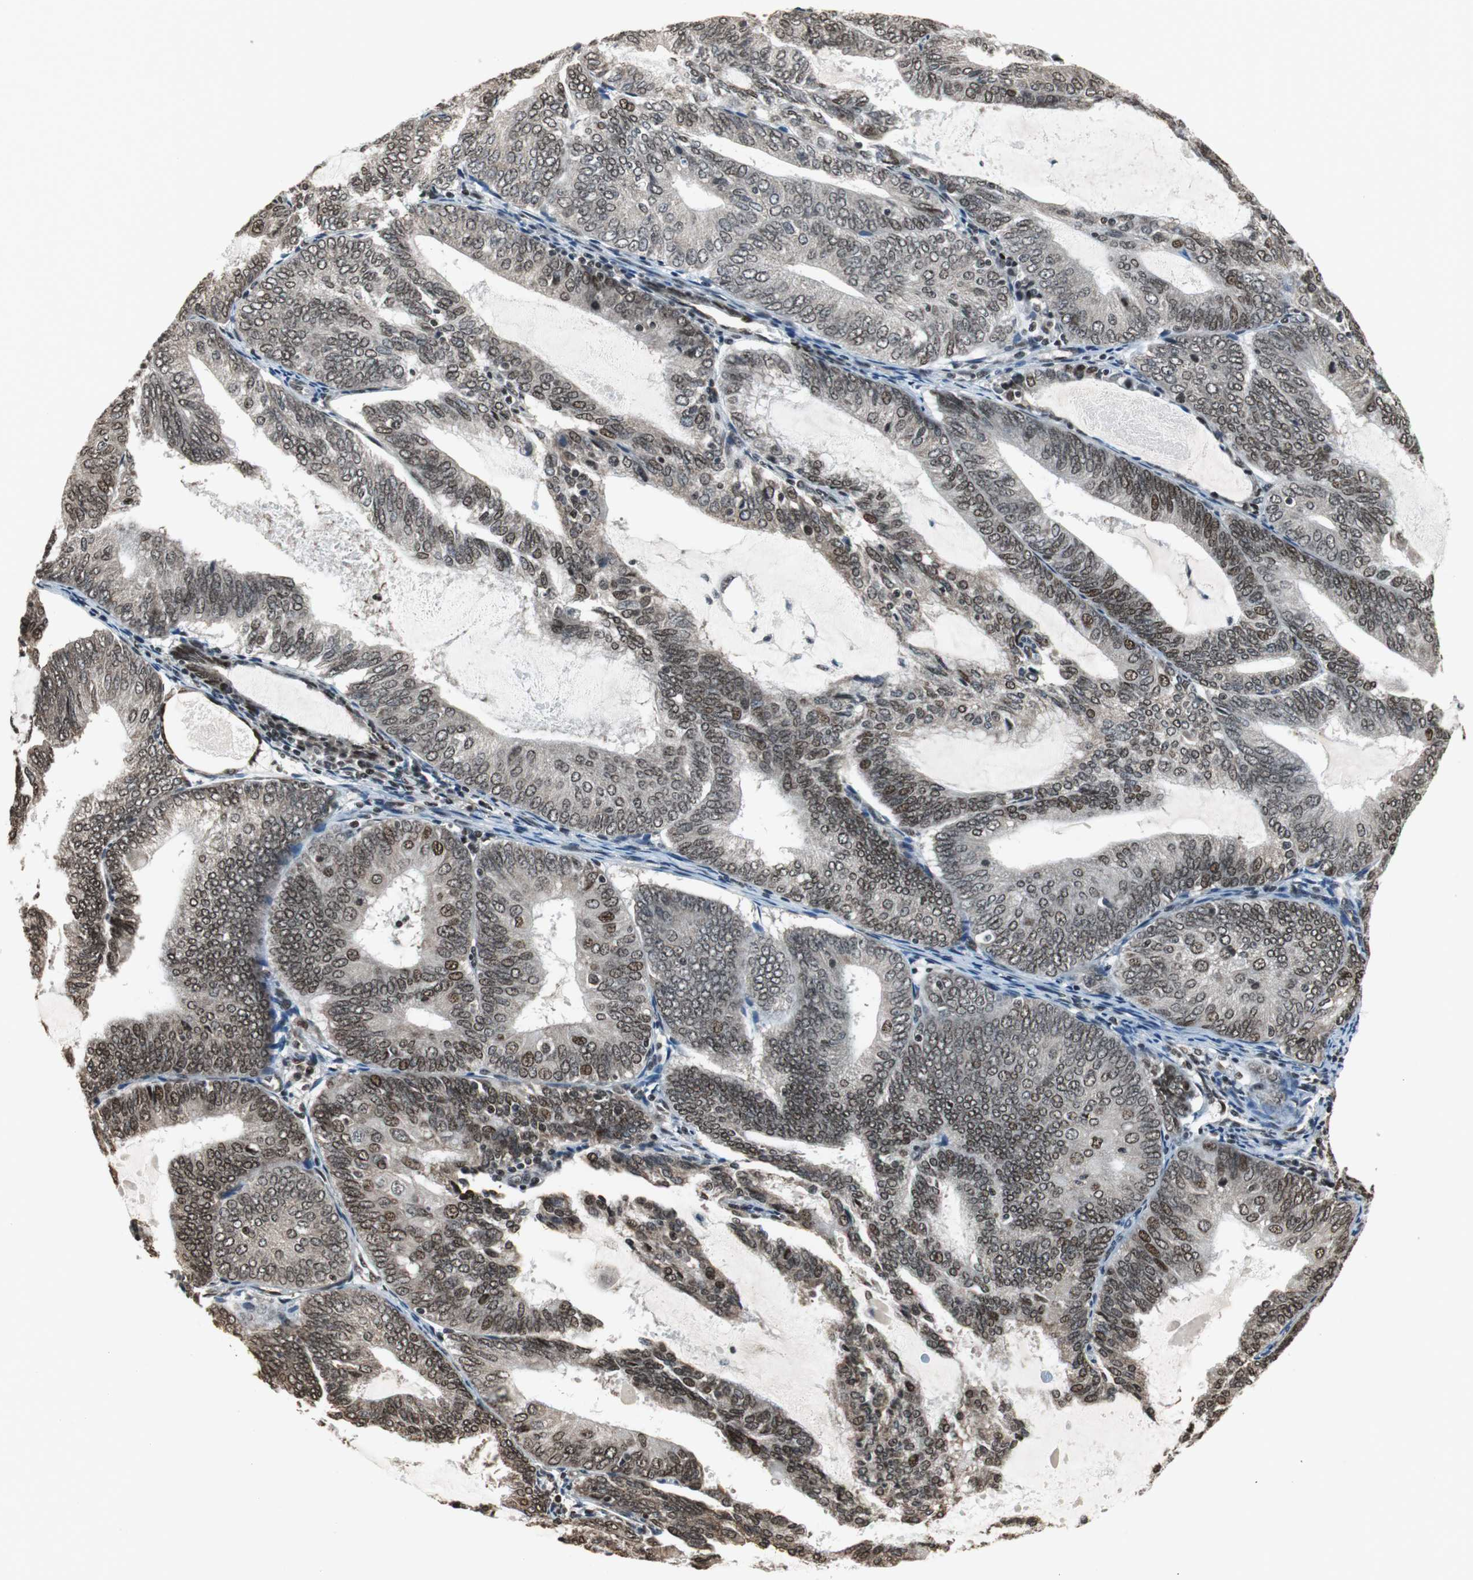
{"staining": {"intensity": "strong", "quantity": ">75%", "location": "nuclear"}, "tissue": "endometrial cancer", "cell_type": "Tumor cells", "image_type": "cancer", "snomed": [{"axis": "morphology", "description": "Adenocarcinoma, NOS"}, {"axis": "topography", "description": "Endometrium"}], "caption": "Tumor cells reveal high levels of strong nuclear expression in about >75% of cells in human endometrial adenocarcinoma. The staining was performed using DAB (3,3'-diaminobenzidine) to visualize the protein expression in brown, while the nuclei were stained in blue with hematoxylin (Magnification: 20x).", "gene": "REST", "patient": {"sex": "female", "age": 81}}